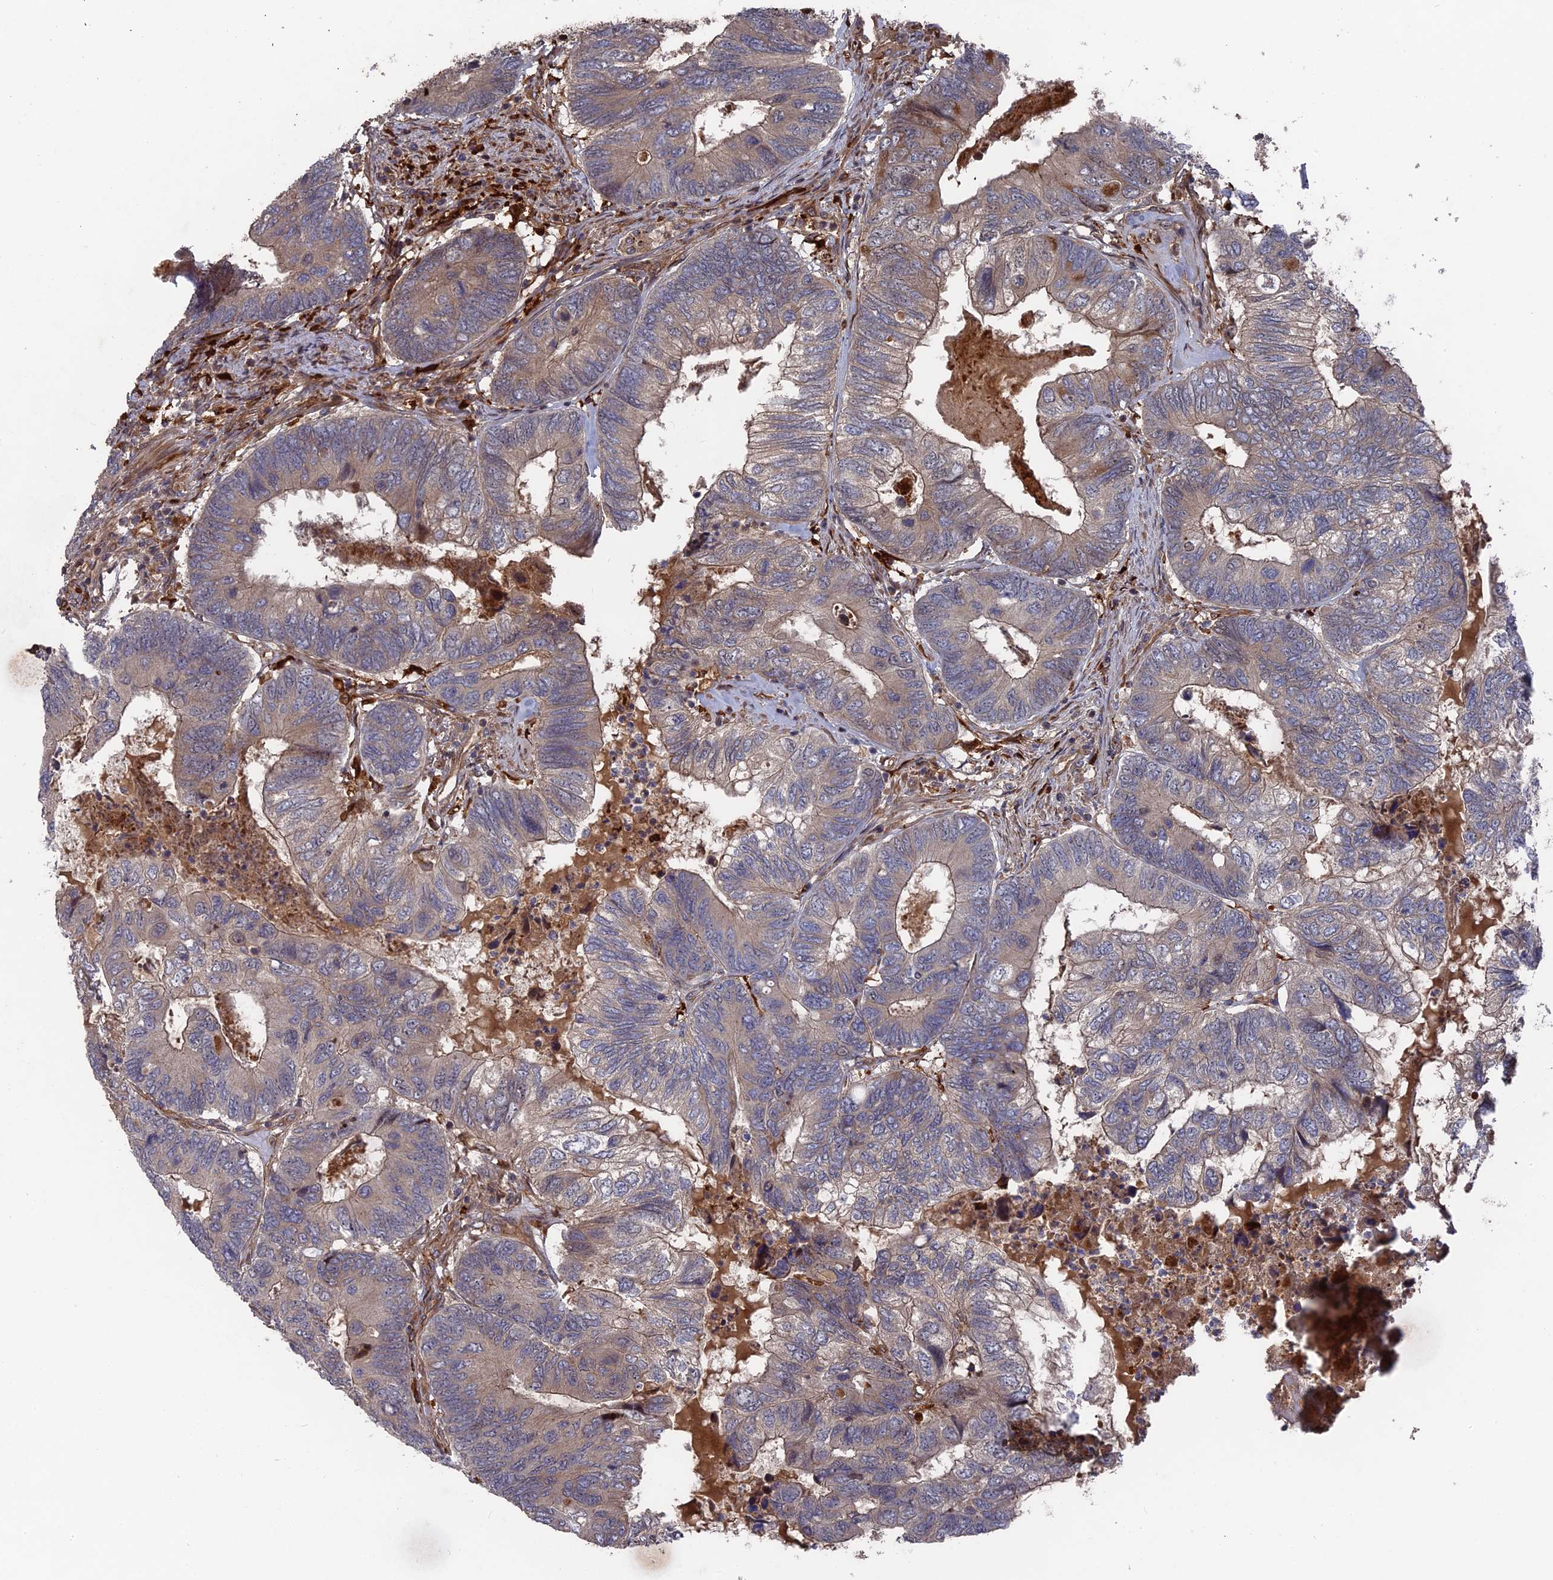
{"staining": {"intensity": "weak", "quantity": ">75%", "location": "cytoplasmic/membranous"}, "tissue": "colorectal cancer", "cell_type": "Tumor cells", "image_type": "cancer", "snomed": [{"axis": "morphology", "description": "Adenocarcinoma, NOS"}, {"axis": "topography", "description": "Colon"}], "caption": "Human colorectal cancer (adenocarcinoma) stained with a protein marker reveals weak staining in tumor cells.", "gene": "DEF8", "patient": {"sex": "female", "age": 67}}